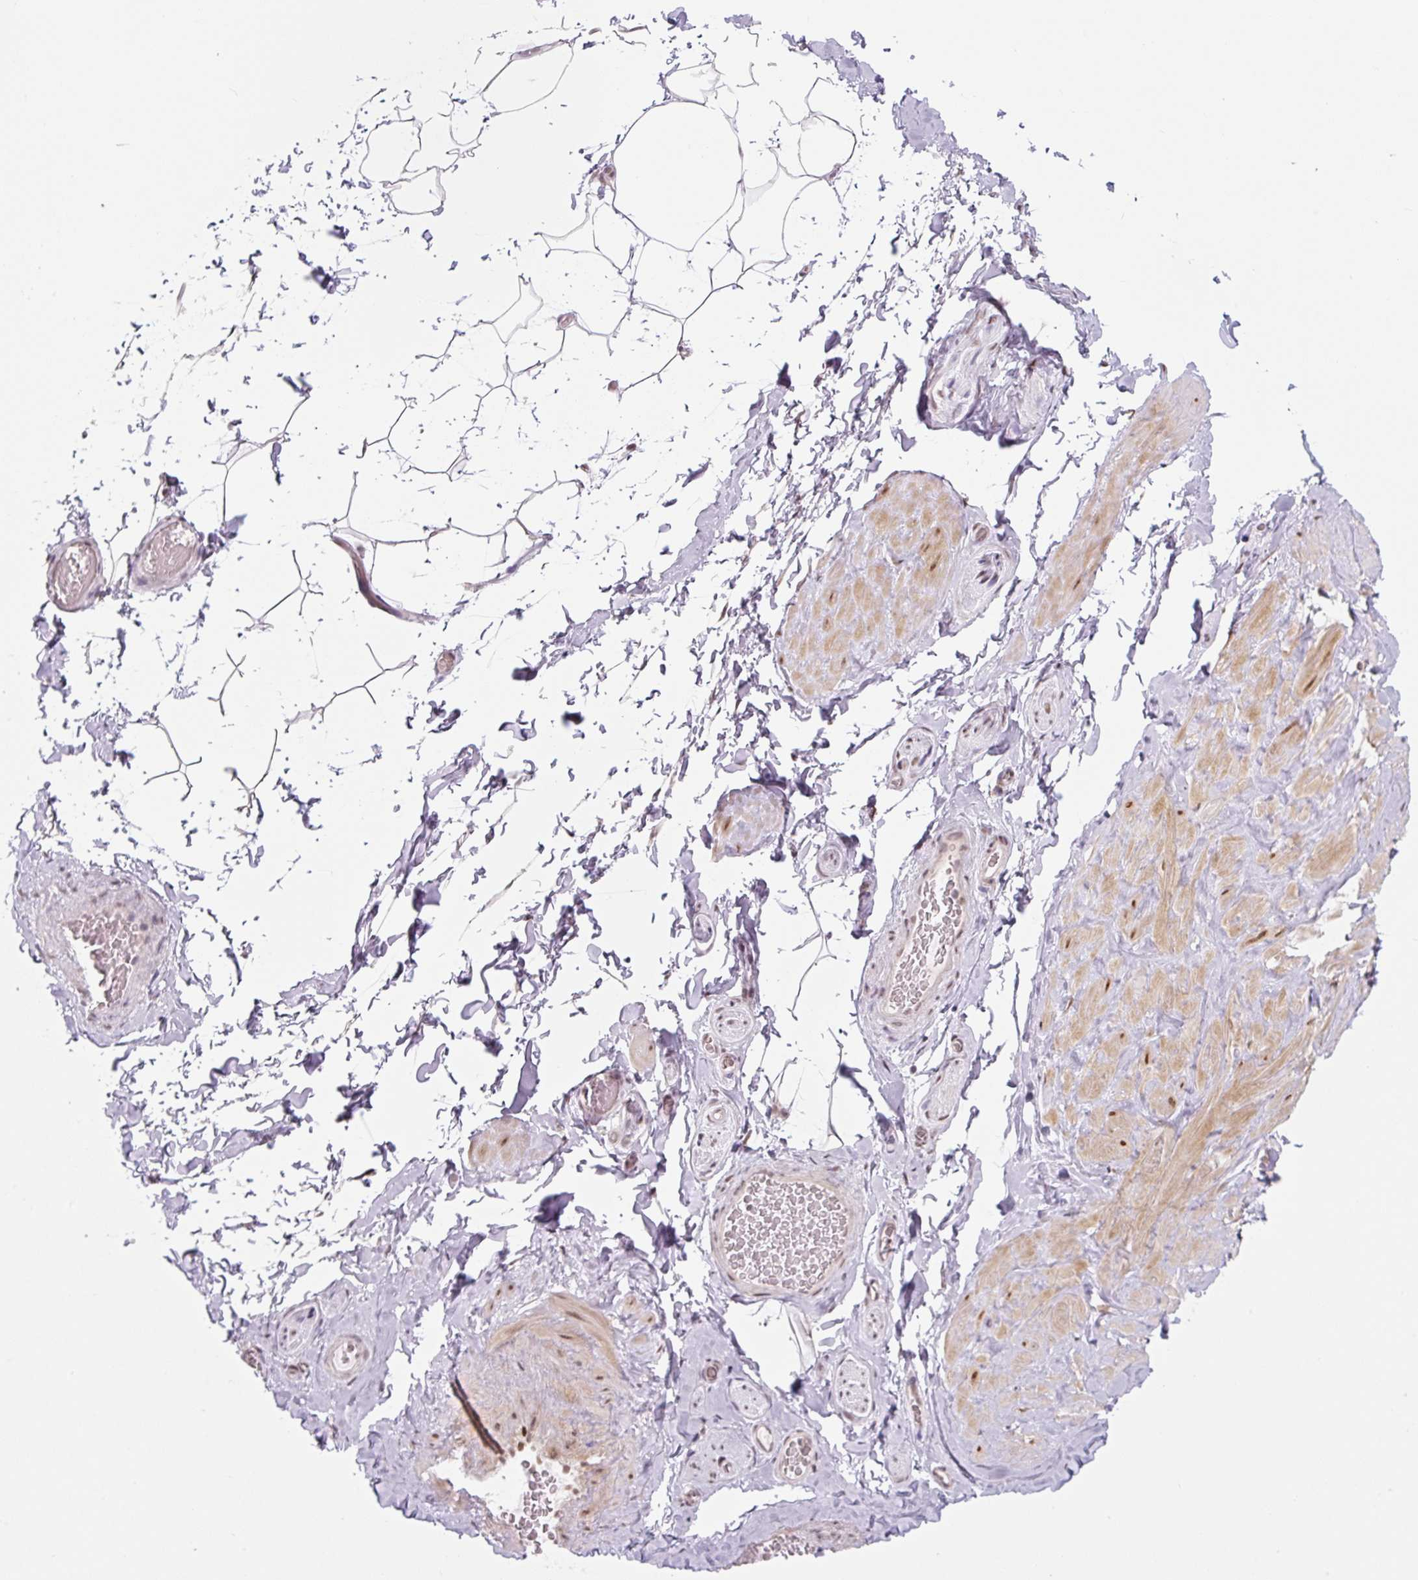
{"staining": {"intensity": "negative", "quantity": "none", "location": "none"}, "tissue": "adipose tissue", "cell_type": "Adipocytes", "image_type": "normal", "snomed": [{"axis": "morphology", "description": "Normal tissue, NOS"}, {"axis": "topography", "description": "Vascular tissue"}, {"axis": "topography", "description": "Peripheral nerve tissue"}], "caption": "Adipose tissue was stained to show a protein in brown. There is no significant positivity in adipocytes. The staining is performed using DAB (3,3'-diaminobenzidine) brown chromogen with nuclei counter-stained in using hematoxylin.", "gene": "TCFL5", "patient": {"sex": "male", "age": 41}}